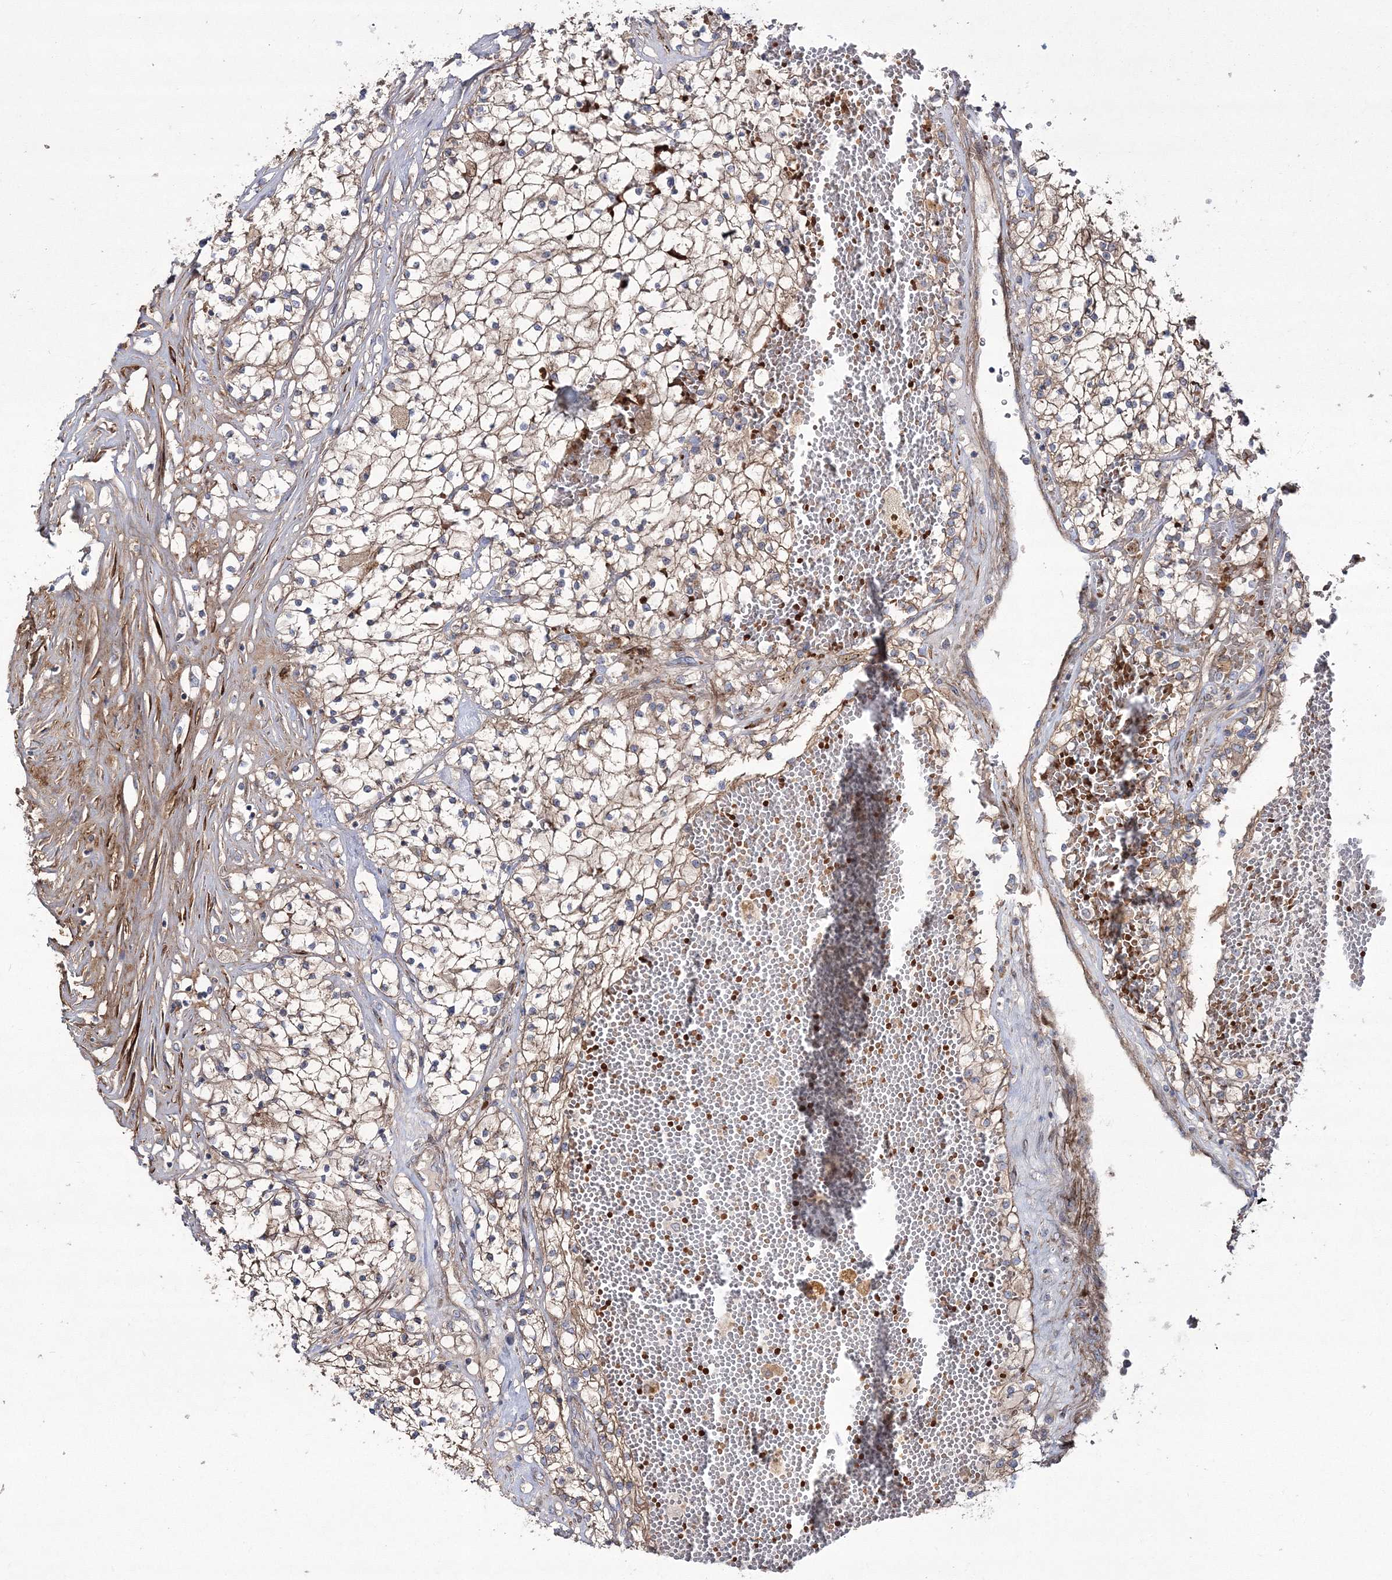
{"staining": {"intensity": "weak", "quantity": "25%-75%", "location": "cytoplasmic/membranous"}, "tissue": "renal cancer", "cell_type": "Tumor cells", "image_type": "cancer", "snomed": [{"axis": "morphology", "description": "Normal tissue, NOS"}, {"axis": "morphology", "description": "Adenocarcinoma, NOS"}, {"axis": "topography", "description": "Kidney"}], "caption": "A brown stain shows weak cytoplasmic/membranous staining of a protein in human renal cancer tumor cells.", "gene": "ZSWIM6", "patient": {"sex": "male", "age": 68}}